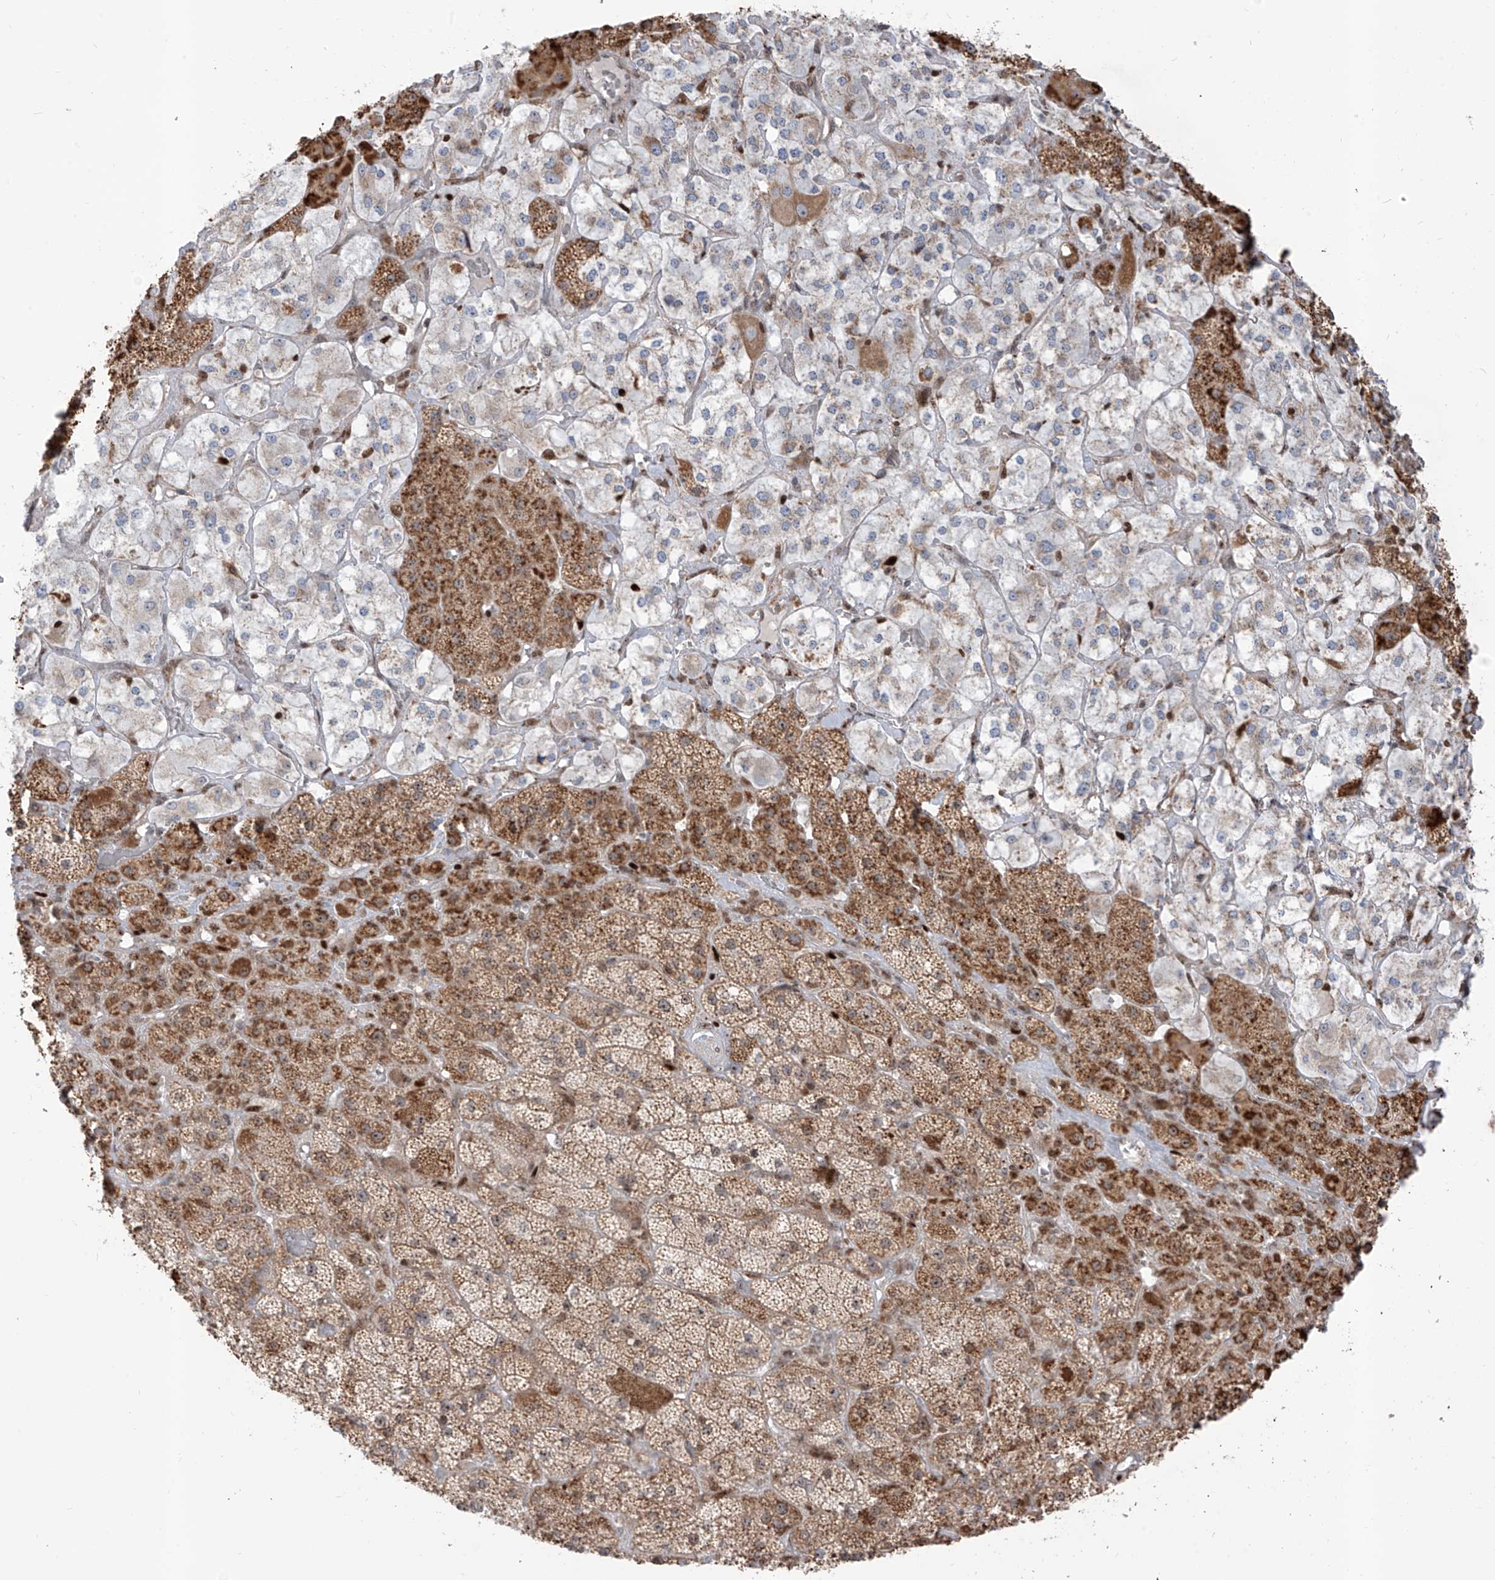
{"staining": {"intensity": "moderate", "quantity": ">75%", "location": "cytoplasmic/membranous"}, "tissue": "adrenal gland", "cell_type": "Glandular cells", "image_type": "normal", "snomed": [{"axis": "morphology", "description": "Normal tissue, NOS"}, {"axis": "topography", "description": "Adrenal gland"}], "caption": "Immunohistochemistry (IHC) image of unremarkable adrenal gland: adrenal gland stained using immunohistochemistry demonstrates medium levels of moderate protein expression localized specifically in the cytoplasmic/membranous of glandular cells, appearing as a cytoplasmic/membranous brown color.", "gene": "ZBTB8A", "patient": {"sex": "male", "age": 57}}